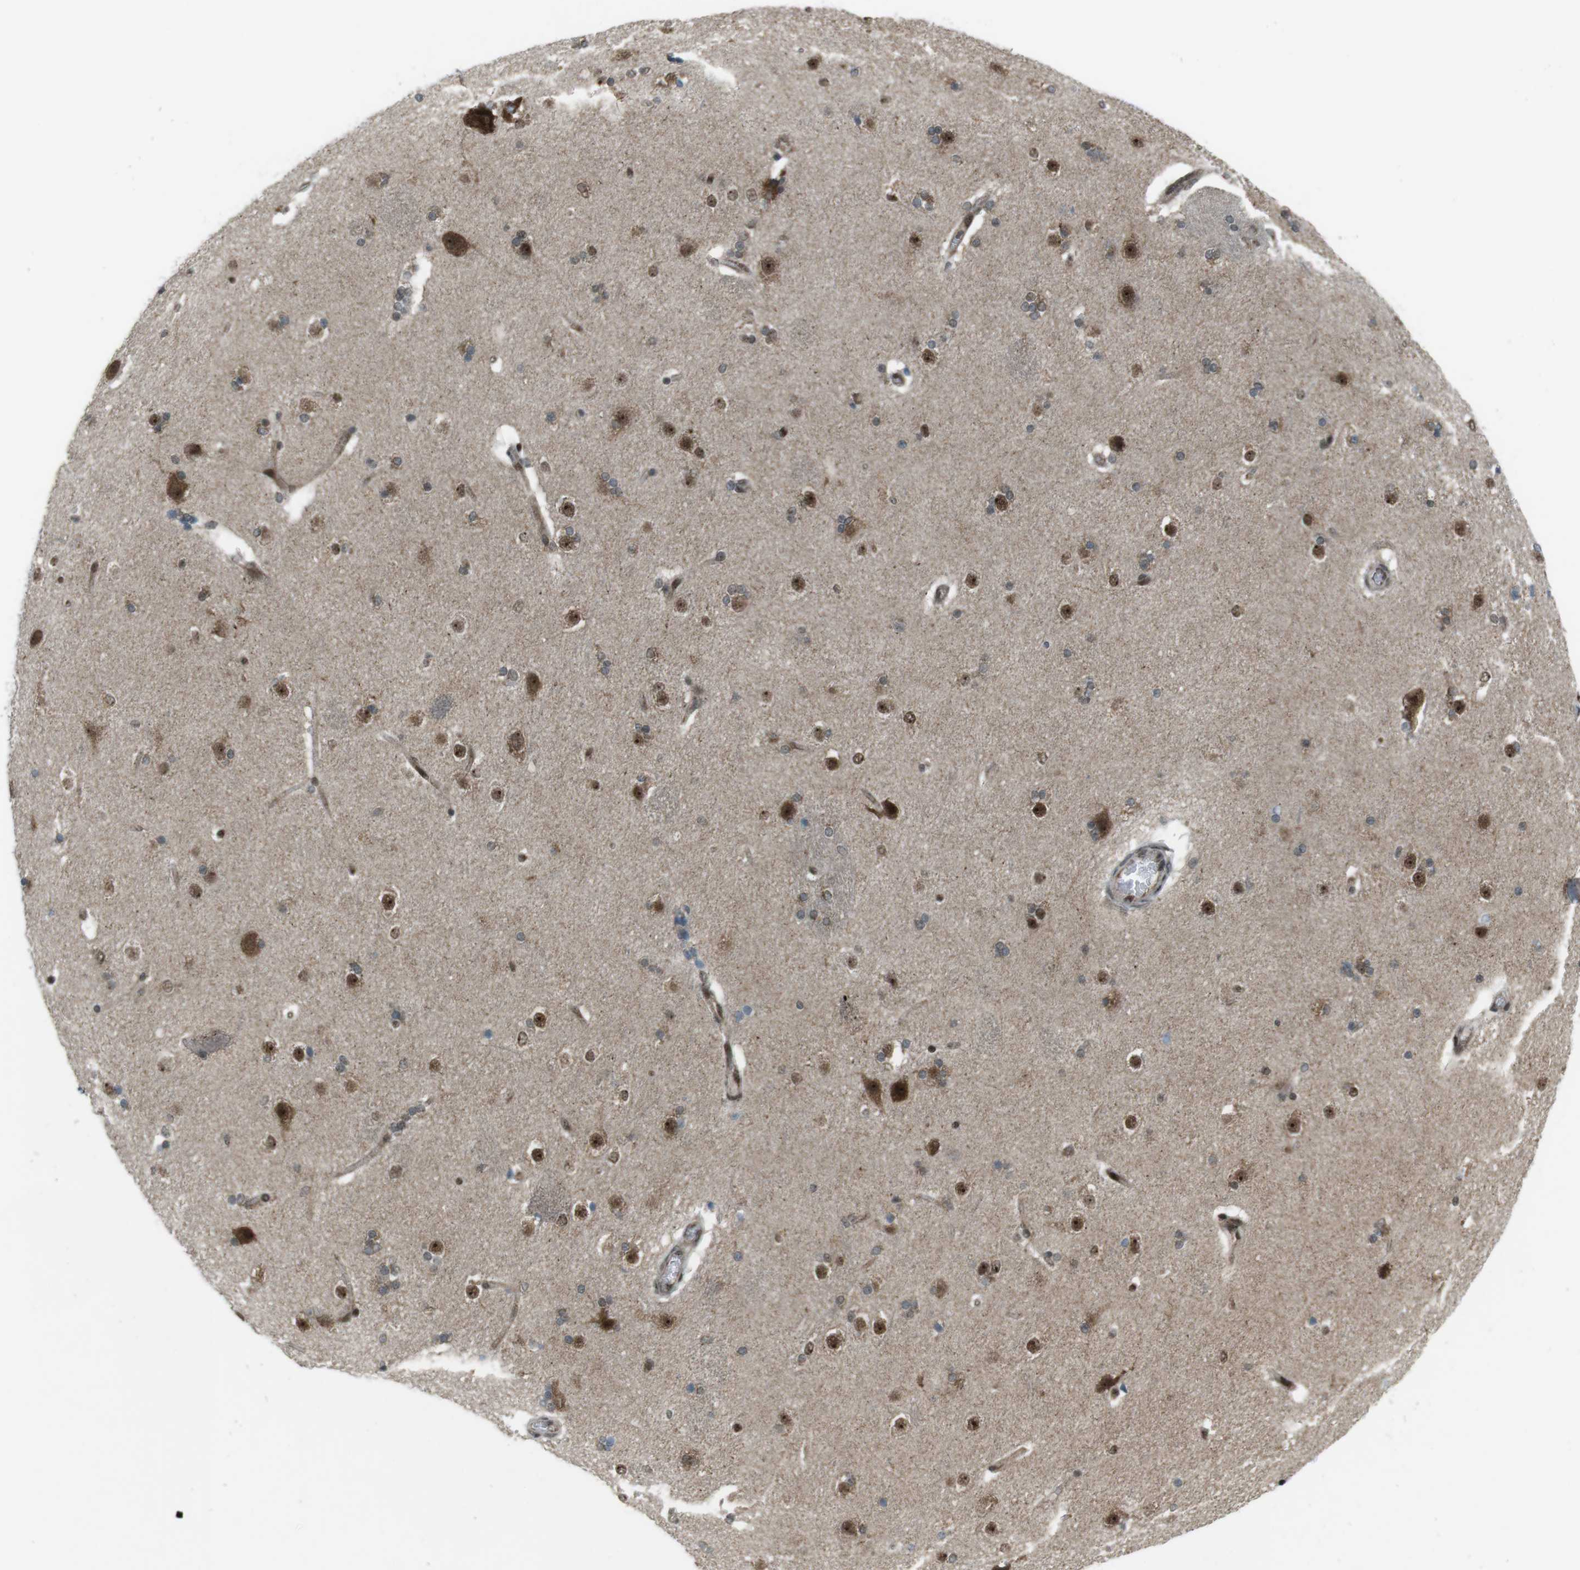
{"staining": {"intensity": "moderate", "quantity": "<25%", "location": "nuclear"}, "tissue": "caudate", "cell_type": "Glial cells", "image_type": "normal", "snomed": [{"axis": "morphology", "description": "Normal tissue, NOS"}, {"axis": "topography", "description": "Lateral ventricle wall"}], "caption": "Human caudate stained for a protein (brown) exhibits moderate nuclear positive staining in about <25% of glial cells.", "gene": "CSNK1D", "patient": {"sex": "female", "age": 19}}